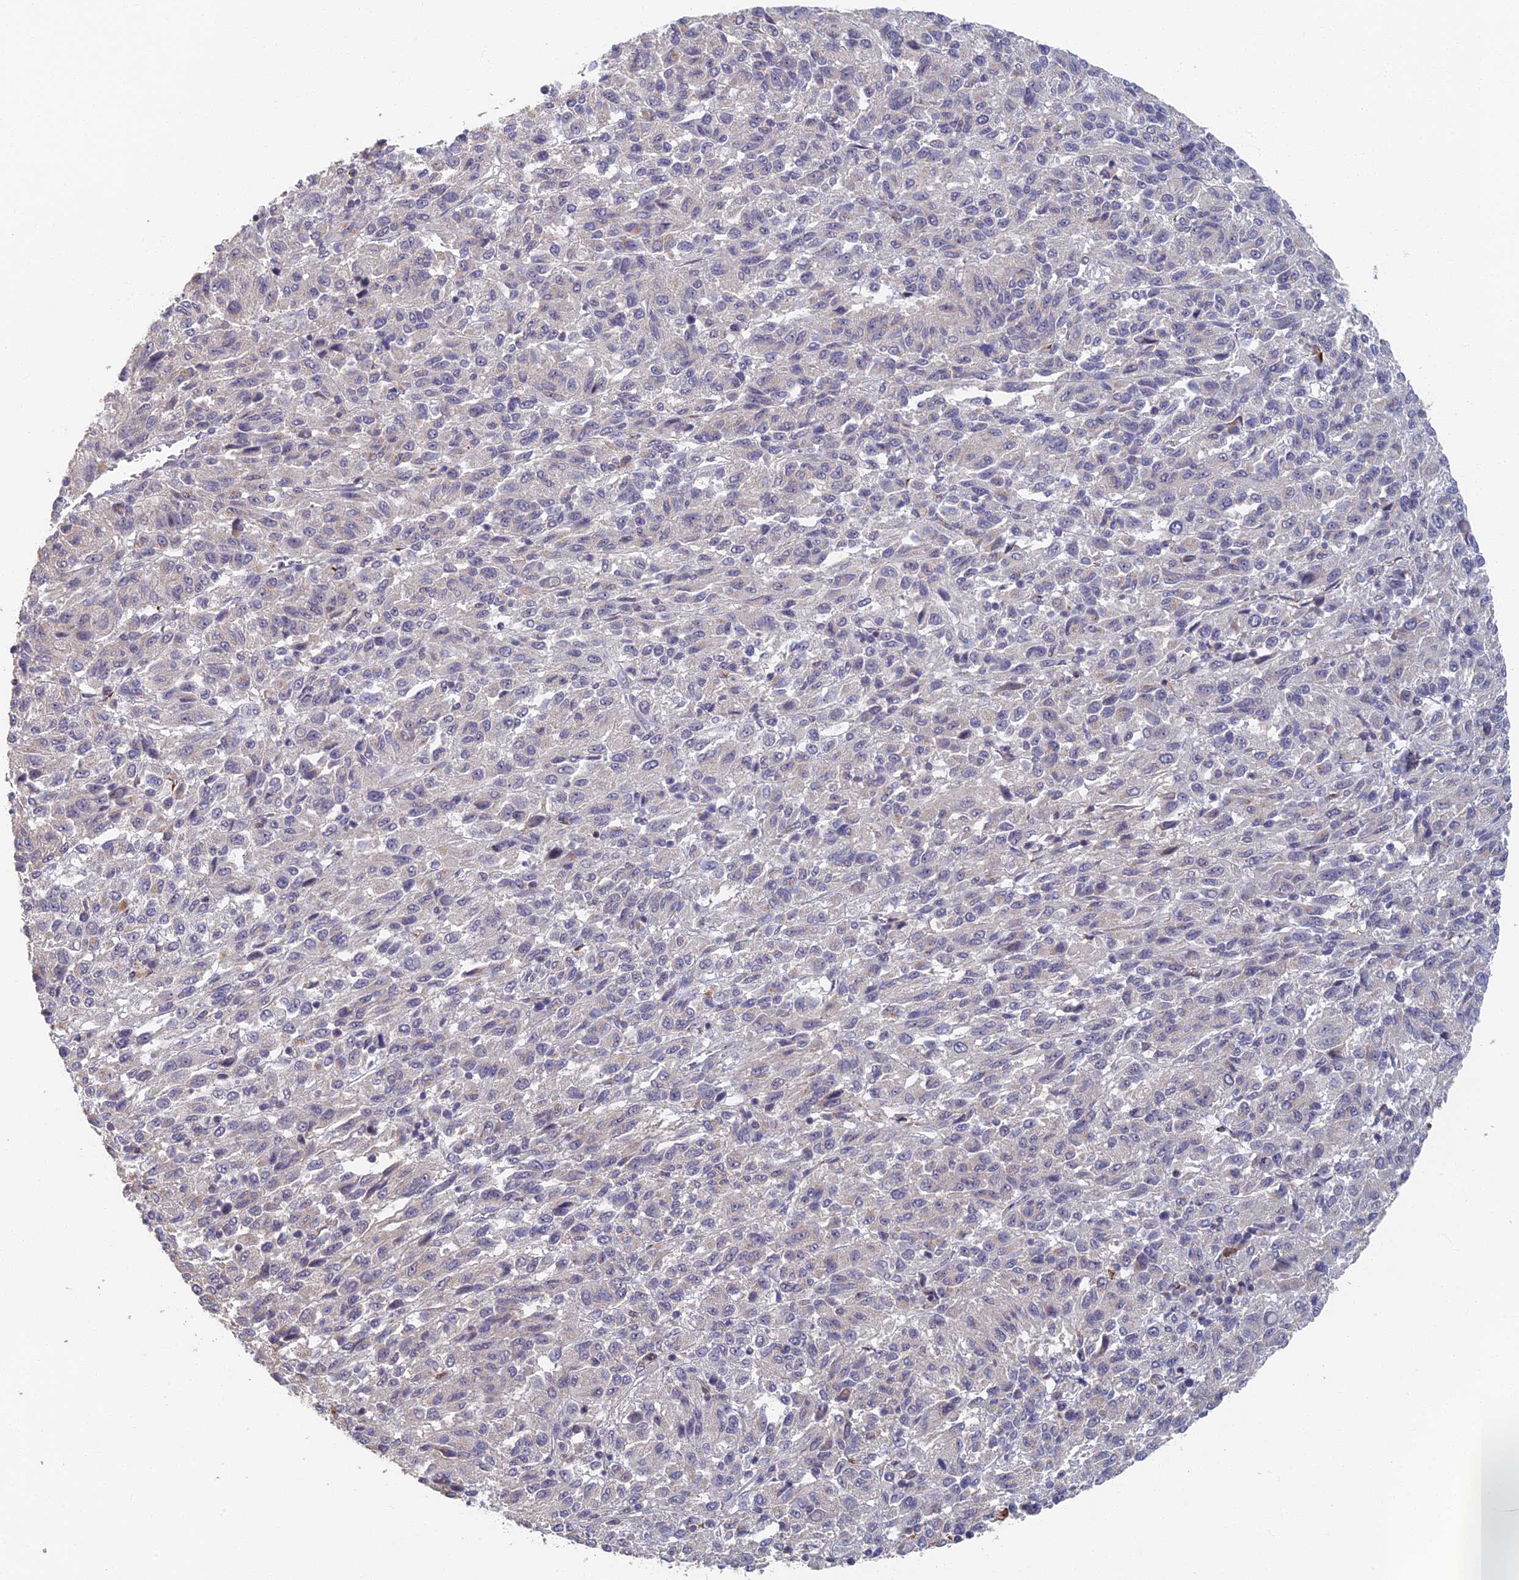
{"staining": {"intensity": "negative", "quantity": "none", "location": "none"}, "tissue": "melanoma", "cell_type": "Tumor cells", "image_type": "cancer", "snomed": [{"axis": "morphology", "description": "Malignant melanoma, Metastatic site"}, {"axis": "topography", "description": "Lung"}], "caption": "Human melanoma stained for a protein using immunohistochemistry (IHC) reveals no positivity in tumor cells.", "gene": "GPATCH1", "patient": {"sex": "male", "age": 64}}